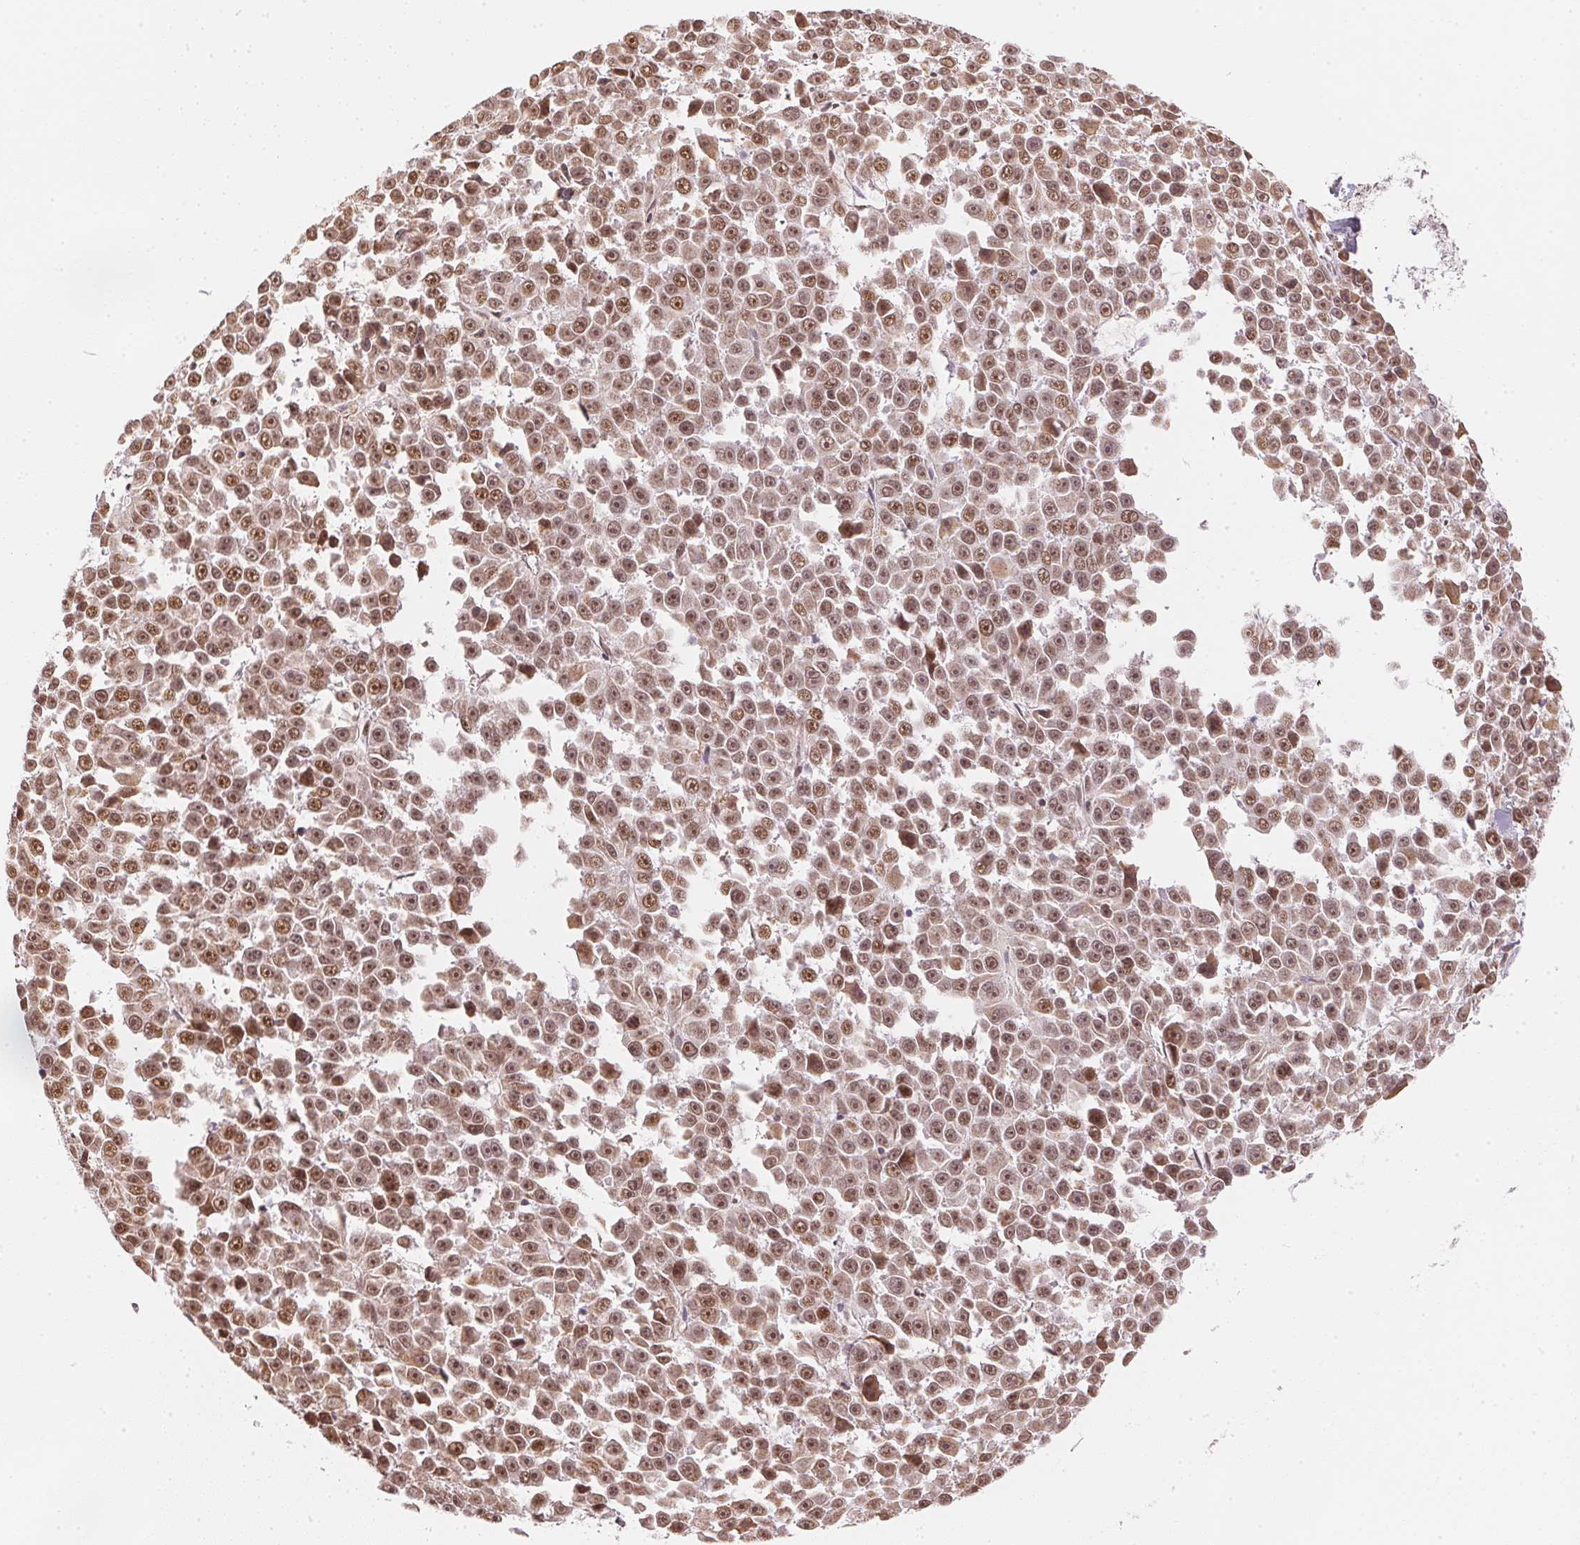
{"staining": {"intensity": "moderate", "quantity": ">75%", "location": "nuclear"}, "tissue": "melanoma", "cell_type": "Tumor cells", "image_type": "cancer", "snomed": [{"axis": "morphology", "description": "Malignant melanoma, NOS"}, {"axis": "topography", "description": "Skin"}], "caption": "A brown stain highlights moderate nuclear positivity of a protein in human malignant melanoma tumor cells.", "gene": "KAT6A", "patient": {"sex": "female", "age": 66}}